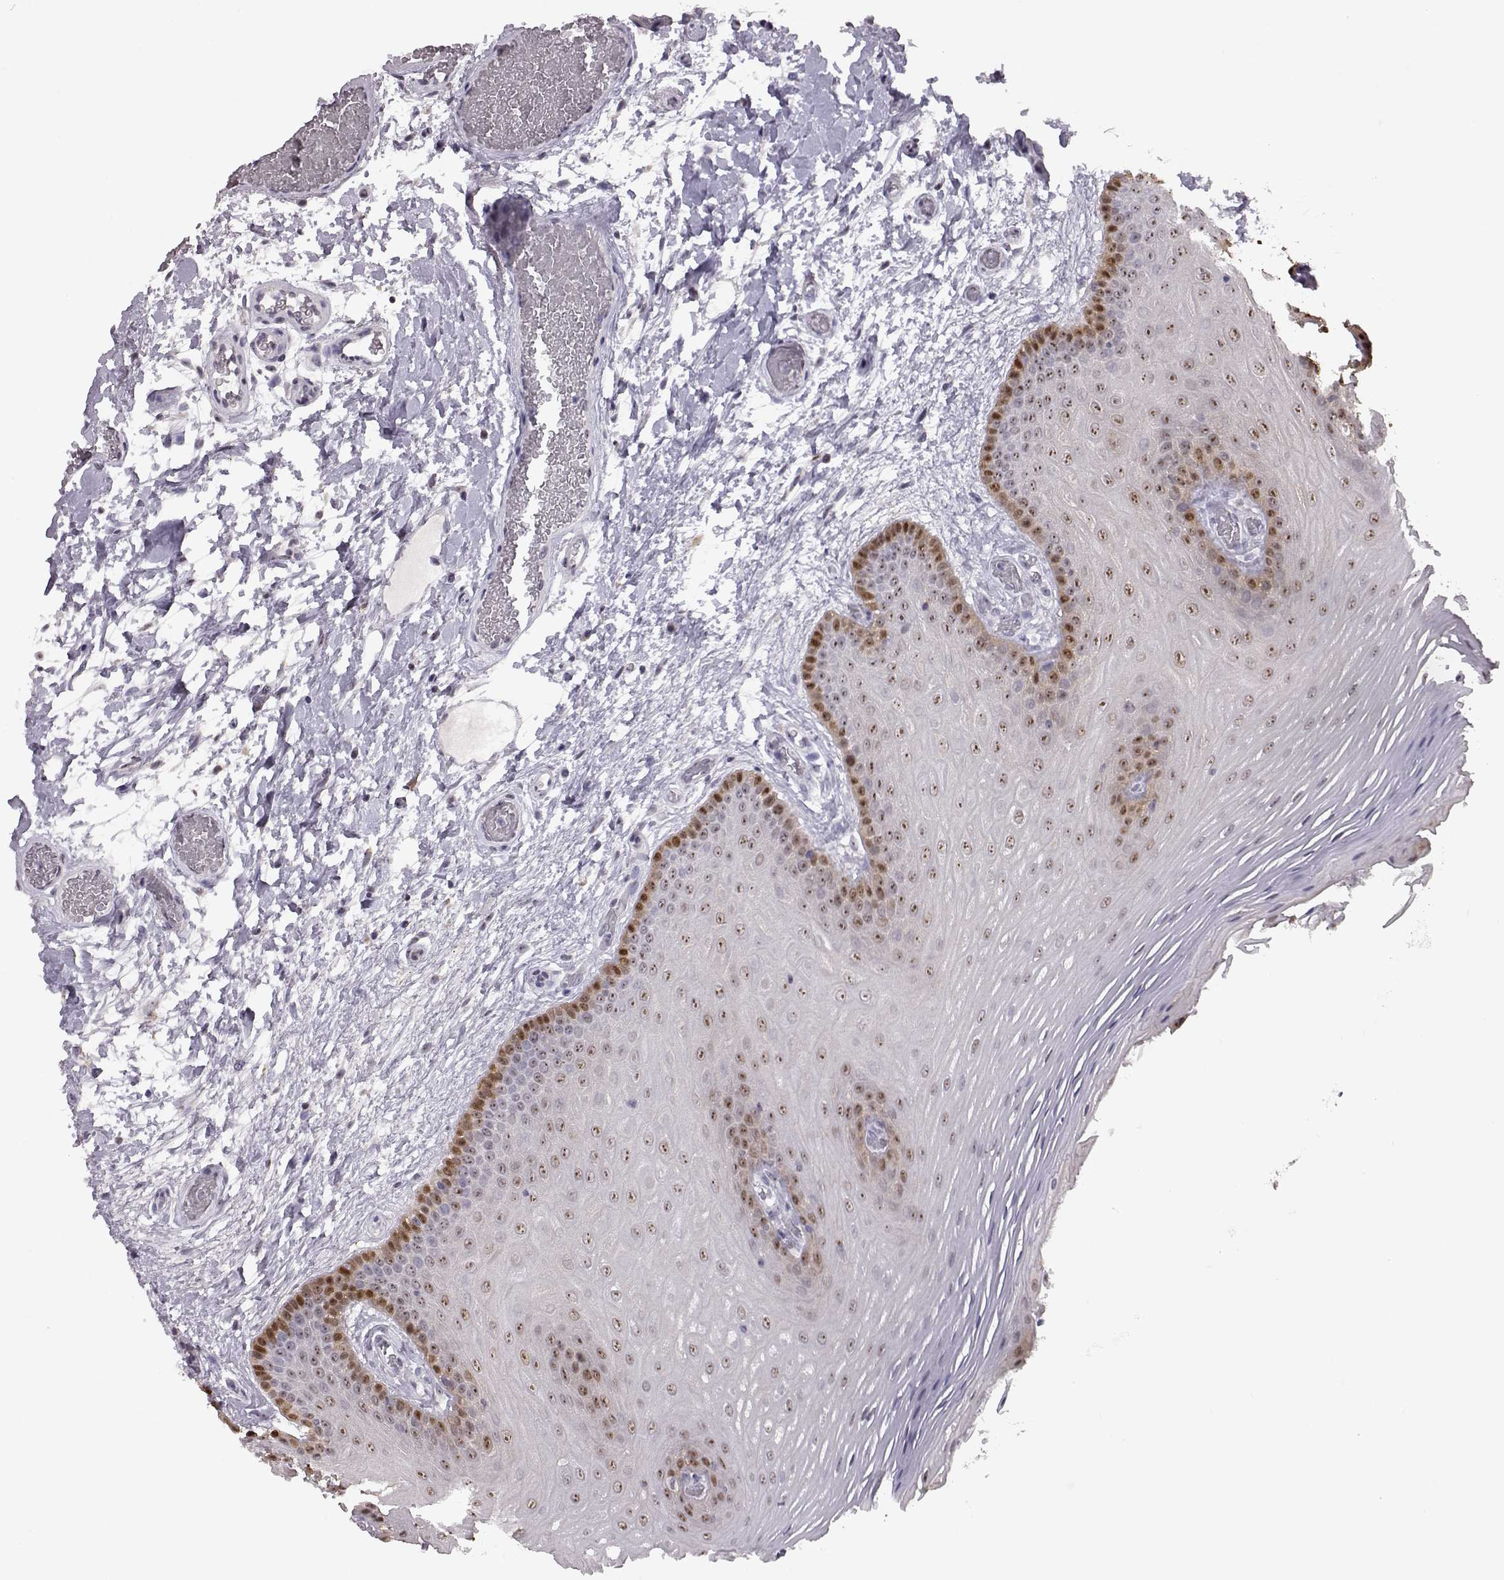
{"staining": {"intensity": "moderate", "quantity": ">75%", "location": "nuclear"}, "tissue": "oral mucosa", "cell_type": "Squamous epithelial cells", "image_type": "normal", "snomed": [{"axis": "morphology", "description": "Normal tissue, NOS"}, {"axis": "morphology", "description": "Squamous cell carcinoma, NOS"}, {"axis": "topography", "description": "Oral tissue"}, {"axis": "topography", "description": "Head-Neck"}], "caption": "Immunohistochemistry (DAB (3,3'-diaminobenzidine)) staining of unremarkable human oral mucosa shows moderate nuclear protein positivity in approximately >75% of squamous epithelial cells. (brown staining indicates protein expression, while blue staining denotes nuclei).", "gene": "ALDH3A1", "patient": {"sex": "male", "age": 78}}